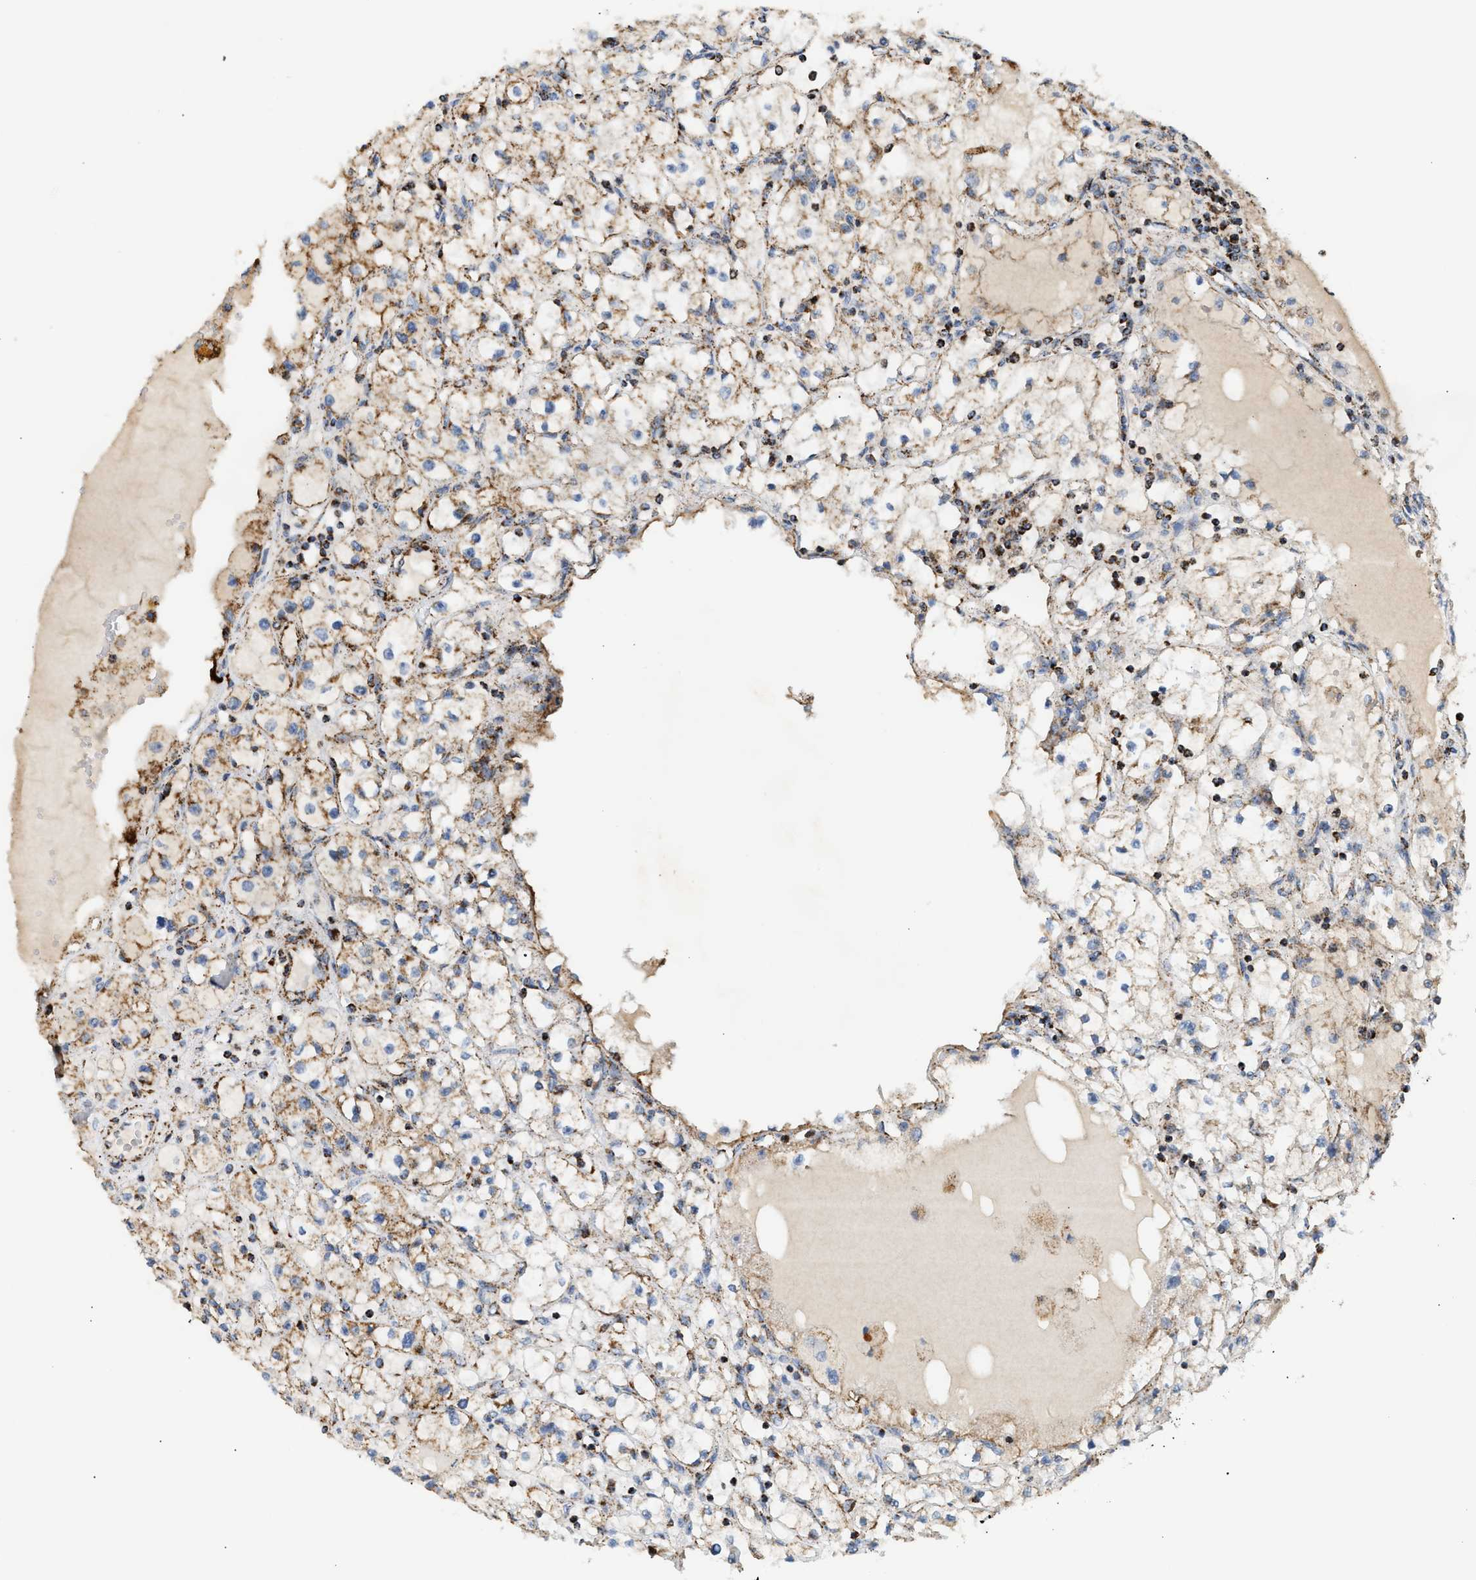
{"staining": {"intensity": "moderate", "quantity": ">75%", "location": "cytoplasmic/membranous"}, "tissue": "renal cancer", "cell_type": "Tumor cells", "image_type": "cancer", "snomed": [{"axis": "morphology", "description": "Adenocarcinoma, NOS"}, {"axis": "topography", "description": "Kidney"}], "caption": "A high-resolution image shows immunohistochemistry (IHC) staining of adenocarcinoma (renal), which exhibits moderate cytoplasmic/membranous expression in about >75% of tumor cells.", "gene": "OGDH", "patient": {"sex": "male", "age": 56}}